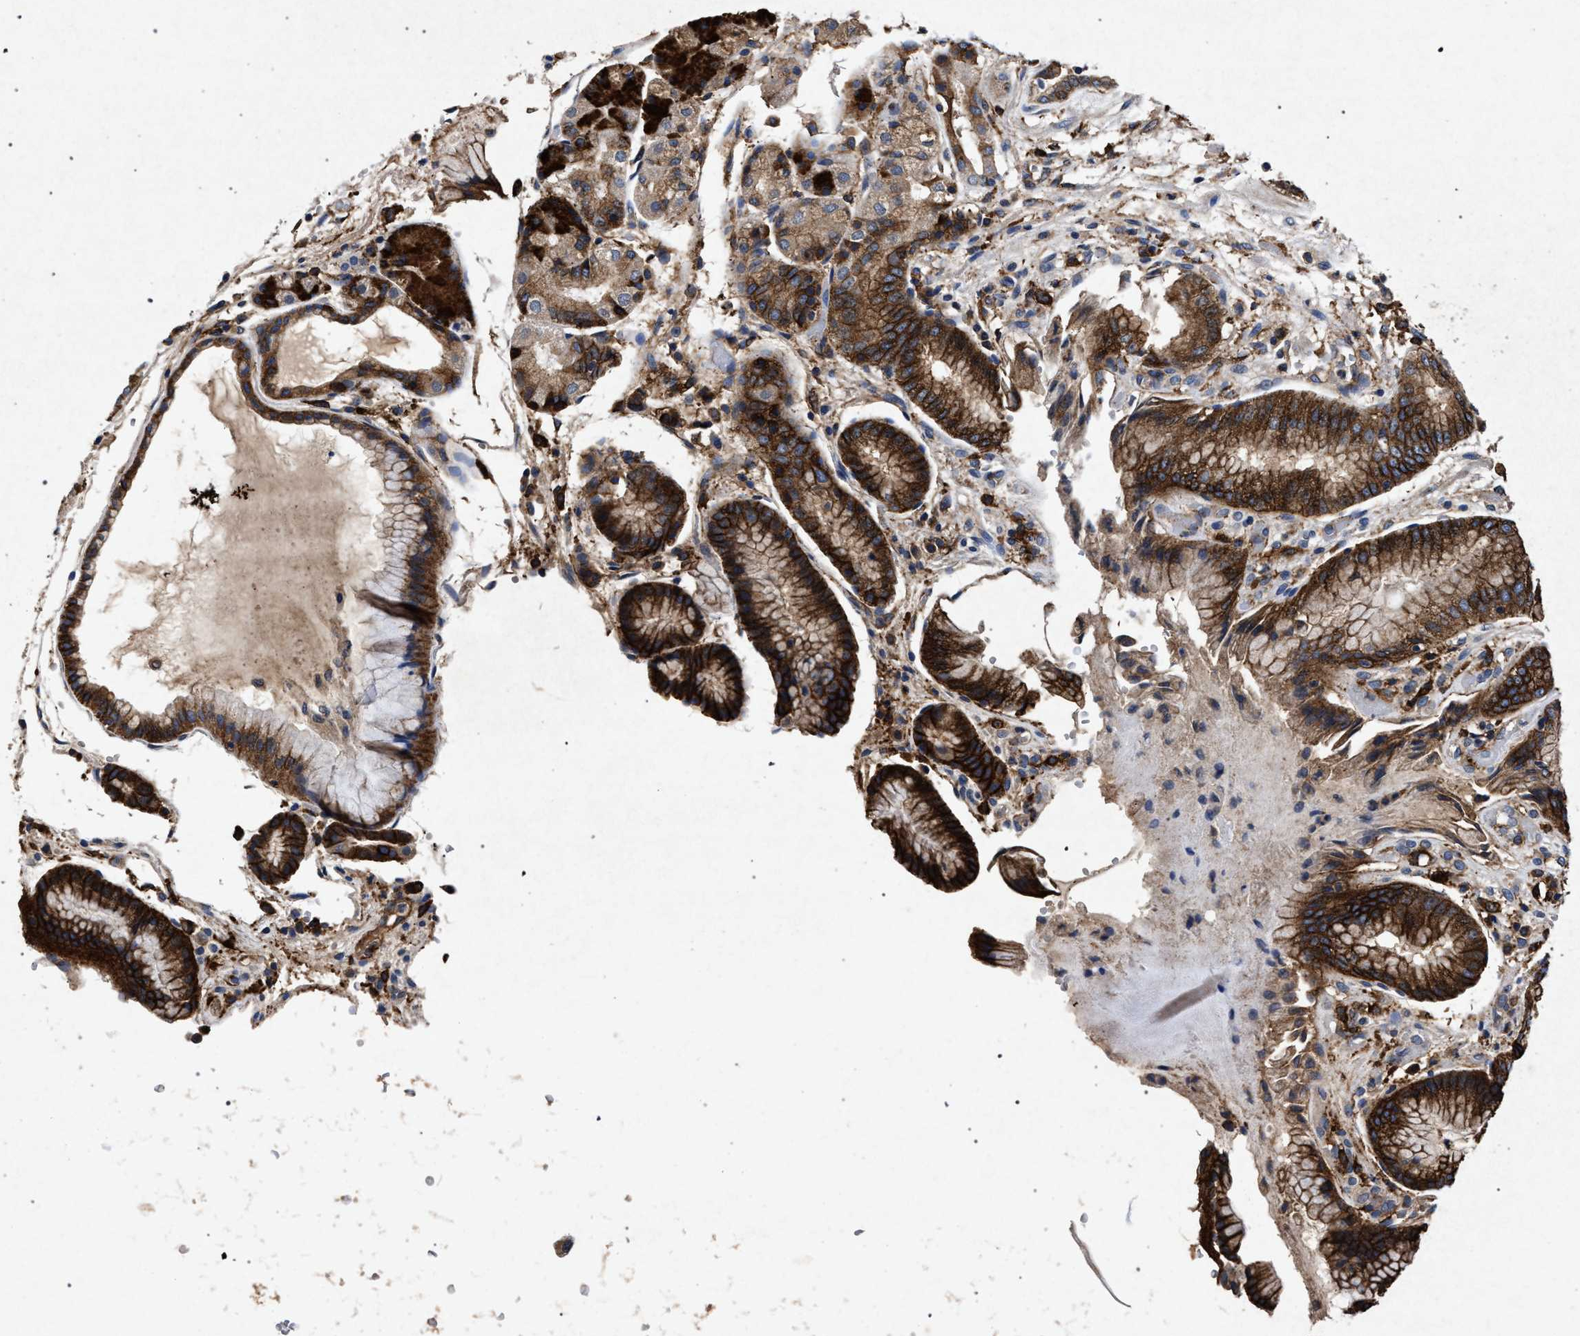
{"staining": {"intensity": "strong", "quantity": ">75%", "location": "cytoplasmic/membranous"}, "tissue": "stomach", "cell_type": "Glandular cells", "image_type": "normal", "snomed": [{"axis": "morphology", "description": "Normal tissue, NOS"}, {"axis": "topography", "description": "Stomach, upper"}], "caption": "IHC histopathology image of benign stomach: human stomach stained using immunohistochemistry (IHC) shows high levels of strong protein expression localized specifically in the cytoplasmic/membranous of glandular cells, appearing as a cytoplasmic/membranous brown color.", "gene": "MARCKS", "patient": {"sex": "male", "age": 72}}